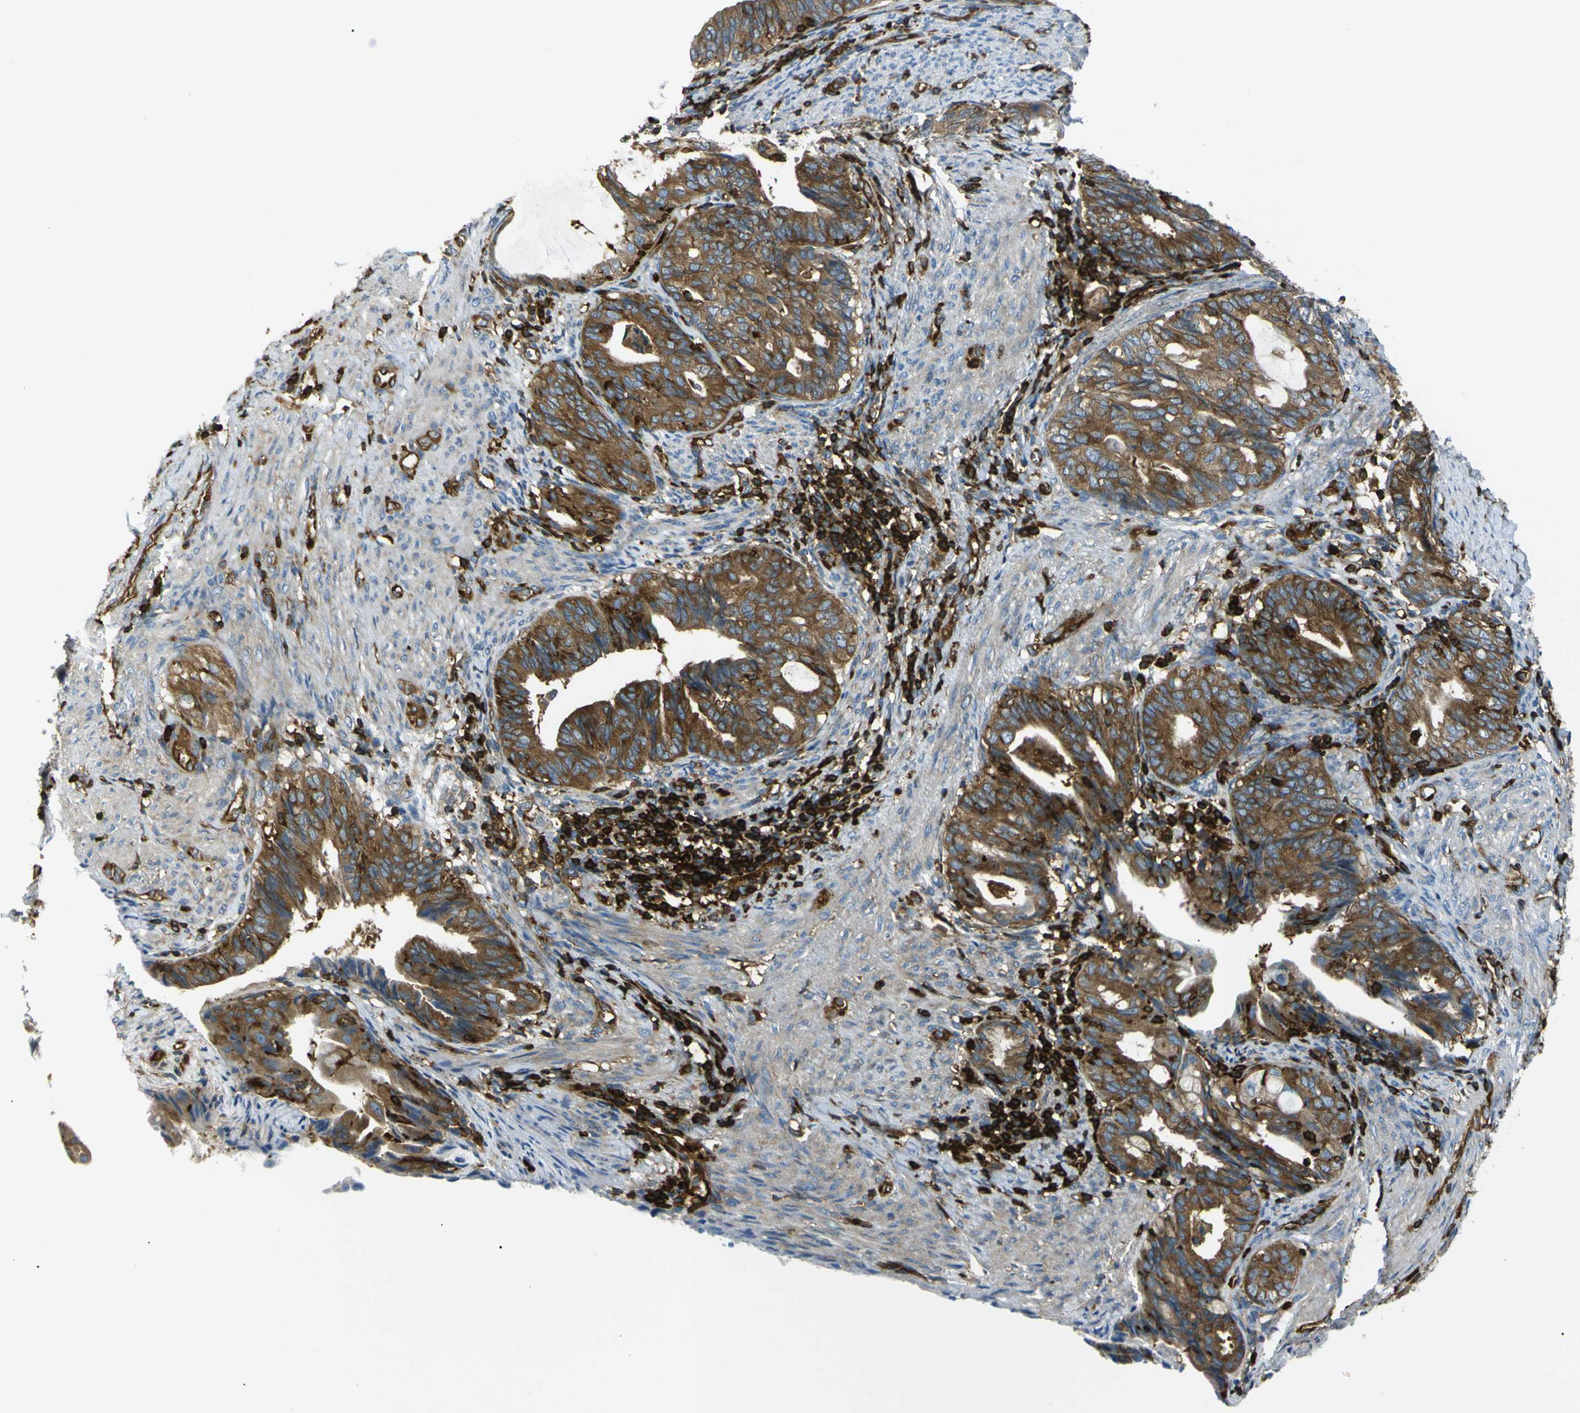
{"staining": {"intensity": "moderate", "quantity": ">75%", "location": "cytoplasmic/membranous"}, "tissue": "endometrial cancer", "cell_type": "Tumor cells", "image_type": "cancer", "snomed": [{"axis": "morphology", "description": "Adenocarcinoma, NOS"}, {"axis": "topography", "description": "Endometrium"}], "caption": "This is a micrograph of immunohistochemistry (IHC) staining of endometrial cancer (adenocarcinoma), which shows moderate positivity in the cytoplasmic/membranous of tumor cells.", "gene": "ARHGEF1", "patient": {"sex": "female", "age": 86}}